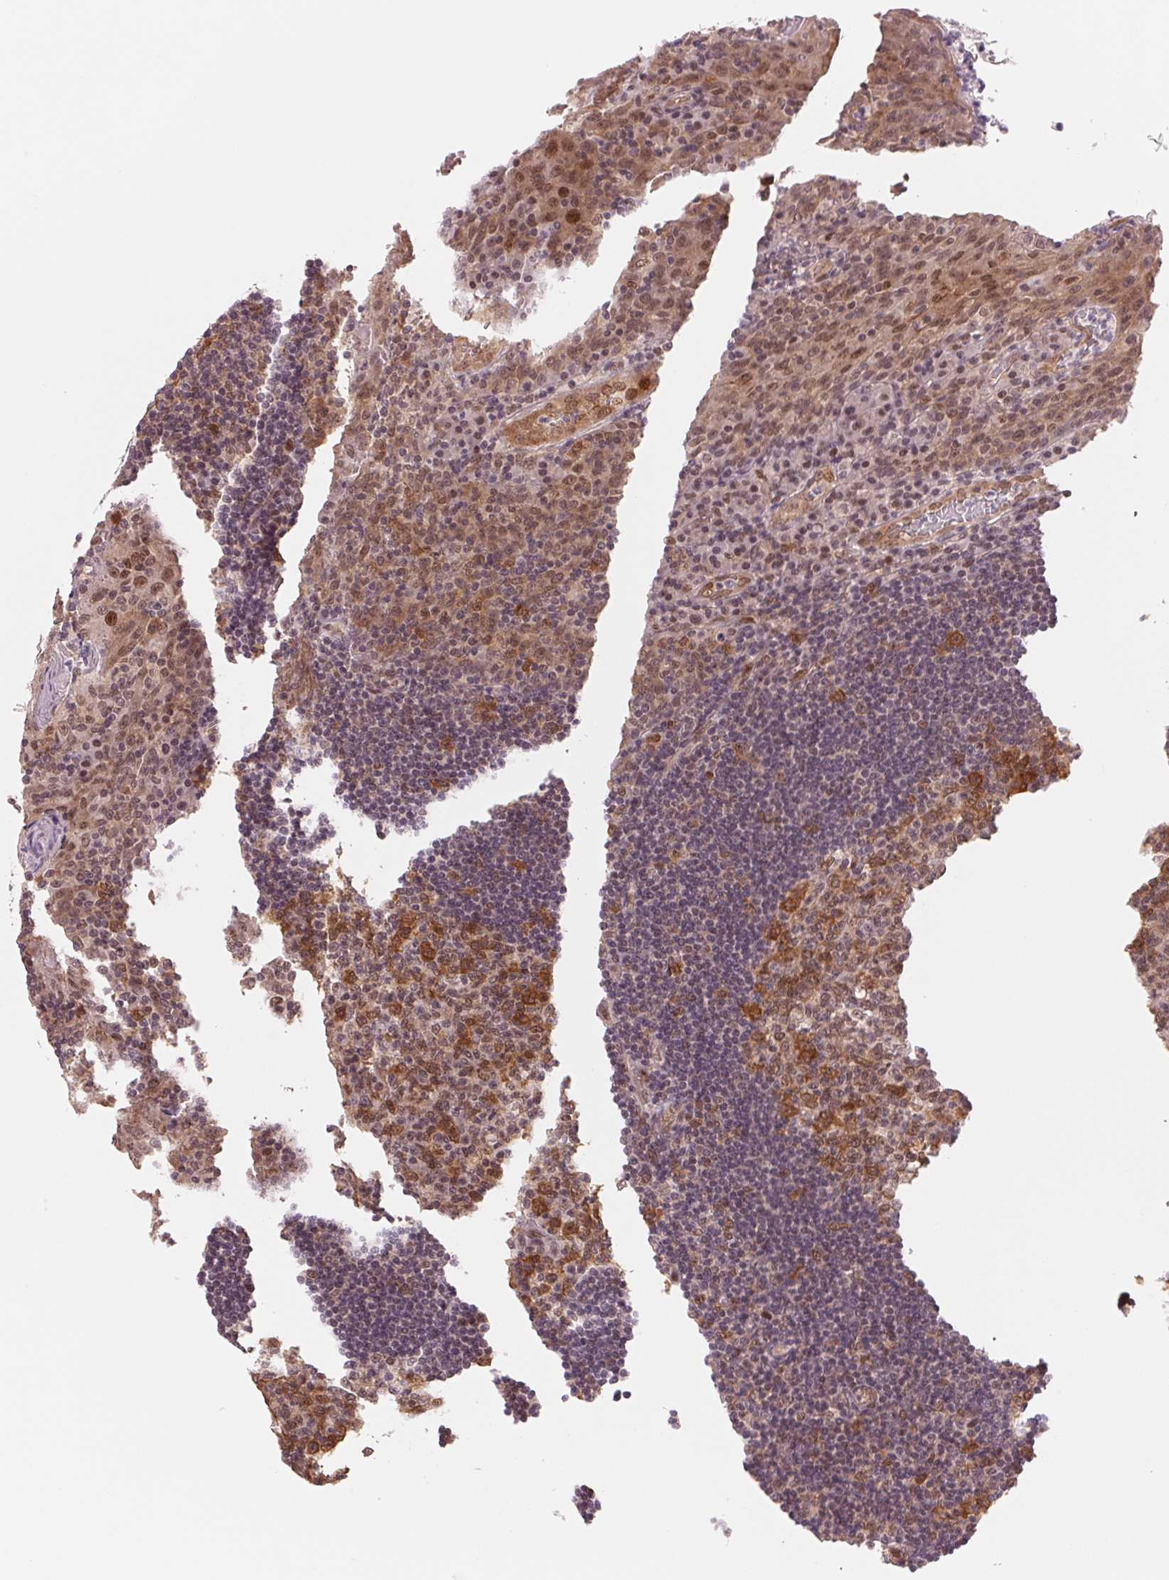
{"staining": {"intensity": "moderate", "quantity": "25%-75%", "location": "cytoplasmic/membranous,nuclear"}, "tissue": "tonsil", "cell_type": "Germinal center cells", "image_type": "normal", "snomed": [{"axis": "morphology", "description": "Normal tissue, NOS"}, {"axis": "topography", "description": "Tonsil"}], "caption": "Tonsil stained with DAB (3,3'-diaminobenzidine) immunohistochemistry exhibits medium levels of moderate cytoplasmic/membranous,nuclear positivity in about 25%-75% of germinal center cells.", "gene": "DNAJB6", "patient": {"sex": "male", "age": 17}}